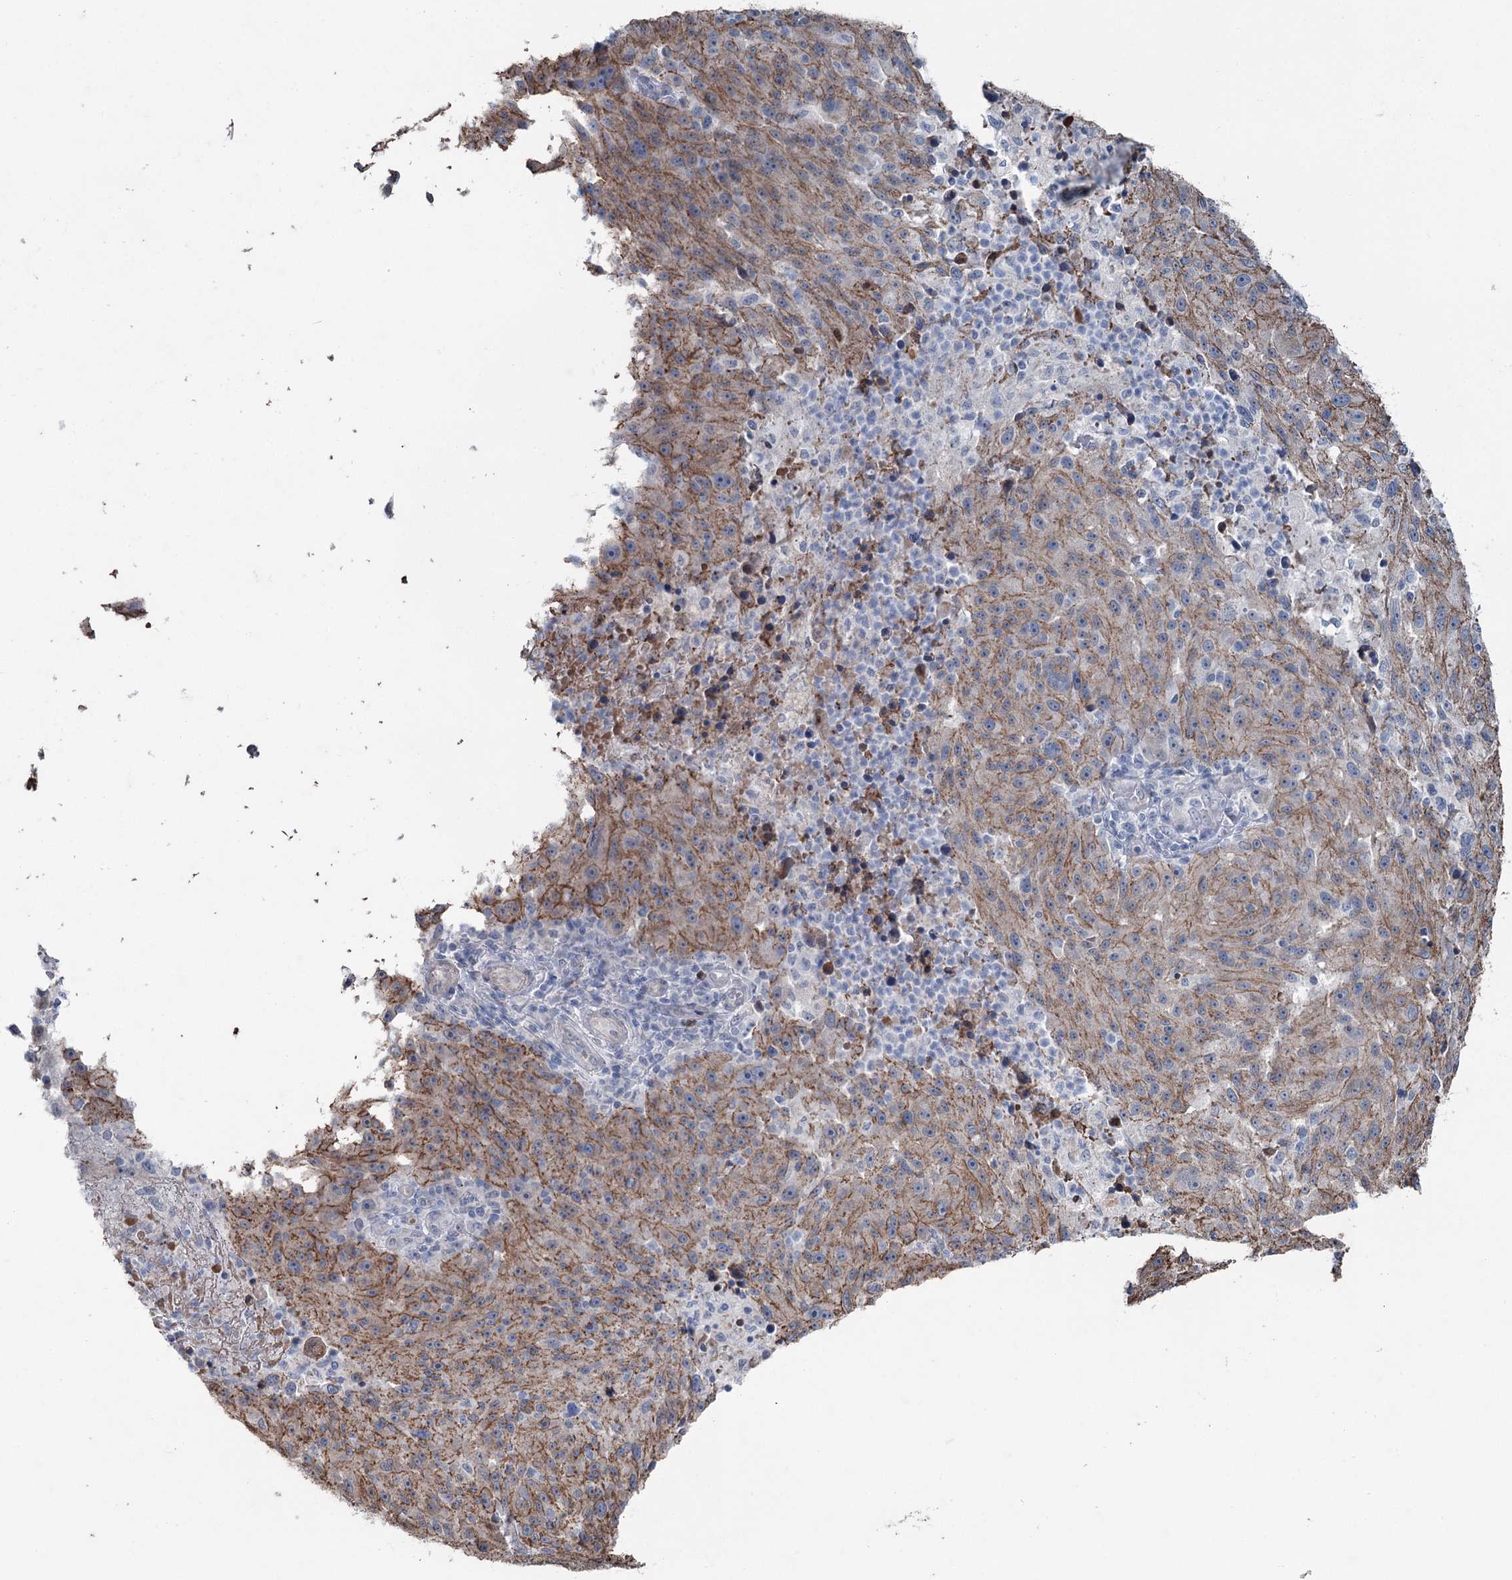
{"staining": {"intensity": "moderate", "quantity": ">75%", "location": "cytoplasmic/membranous"}, "tissue": "melanoma", "cell_type": "Tumor cells", "image_type": "cancer", "snomed": [{"axis": "morphology", "description": "Malignant melanoma, NOS"}, {"axis": "topography", "description": "Skin"}], "caption": "Immunohistochemical staining of human malignant melanoma shows moderate cytoplasmic/membranous protein positivity in approximately >75% of tumor cells.", "gene": "FAM120B", "patient": {"sex": "male", "age": 53}}